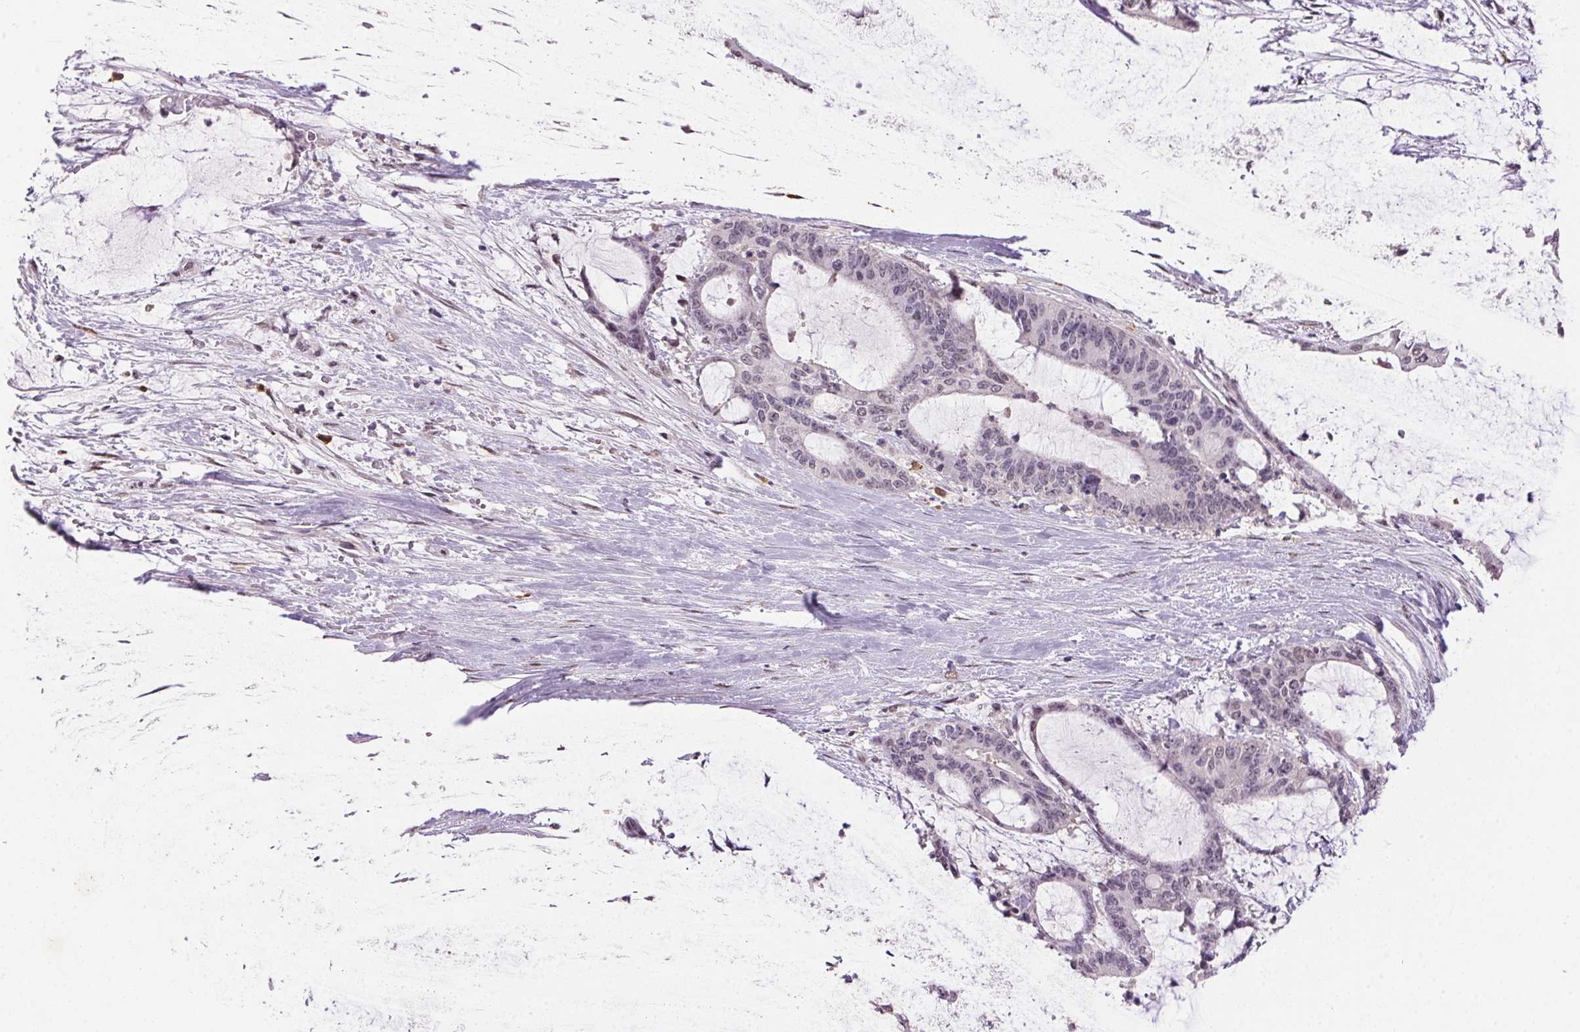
{"staining": {"intensity": "negative", "quantity": "none", "location": "none"}, "tissue": "liver cancer", "cell_type": "Tumor cells", "image_type": "cancer", "snomed": [{"axis": "morphology", "description": "Normal tissue, NOS"}, {"axis": "morphology", "description": "Cholangiocarcinoma"}, {"axis": "topography", "description": "Liver"}, {"axis": "topography", "description": "Peripheral nerve tissue"}], "caption": "IHC histopathology image of human liver cancer stained for a protein (brown), which exhibits no expression in tumor cells.", "gene": "ZBTB4", "patient": {"sex": "female", "age": 73}}